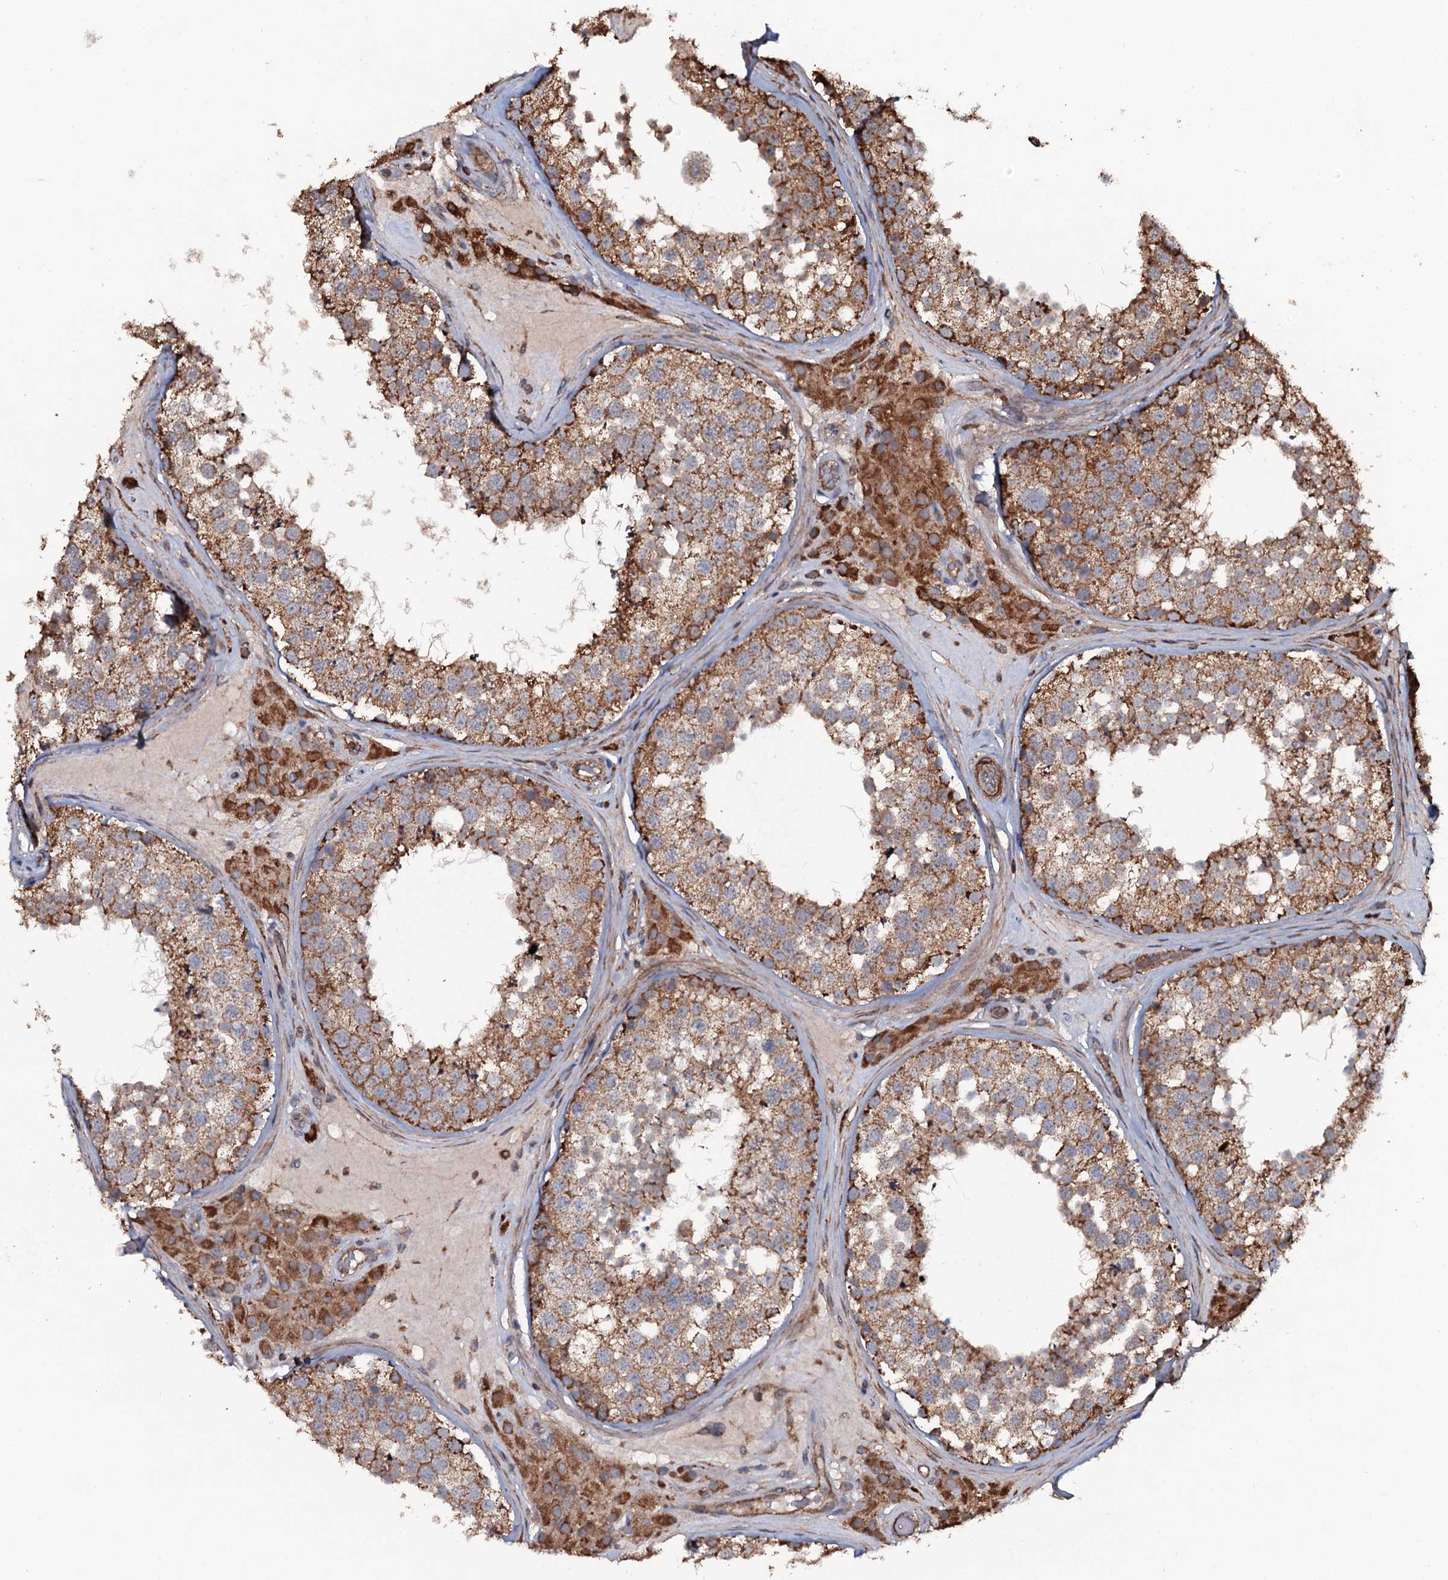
{"staining": {"intensity": "moderate", "quantity": ">75%", "location": "cytoplasmic/membranous"}, "tissue": "testis", "cell_type": "Cells in seminiferous ducts", "image_type": "normal", "snomed": [{"axis": "morphology", "description": "Normal tissue, NOS"}, {"axis": "topography", "description": "Testis"}], "caption": "The micrograph exhibits staining of normal testis, revealing moderate cytoplasmic/membranous protein positivity (brown color) within cells in seminiferous ducts.", "gene": "VWA8", "patient": {"sex": "male", "age": 46}}